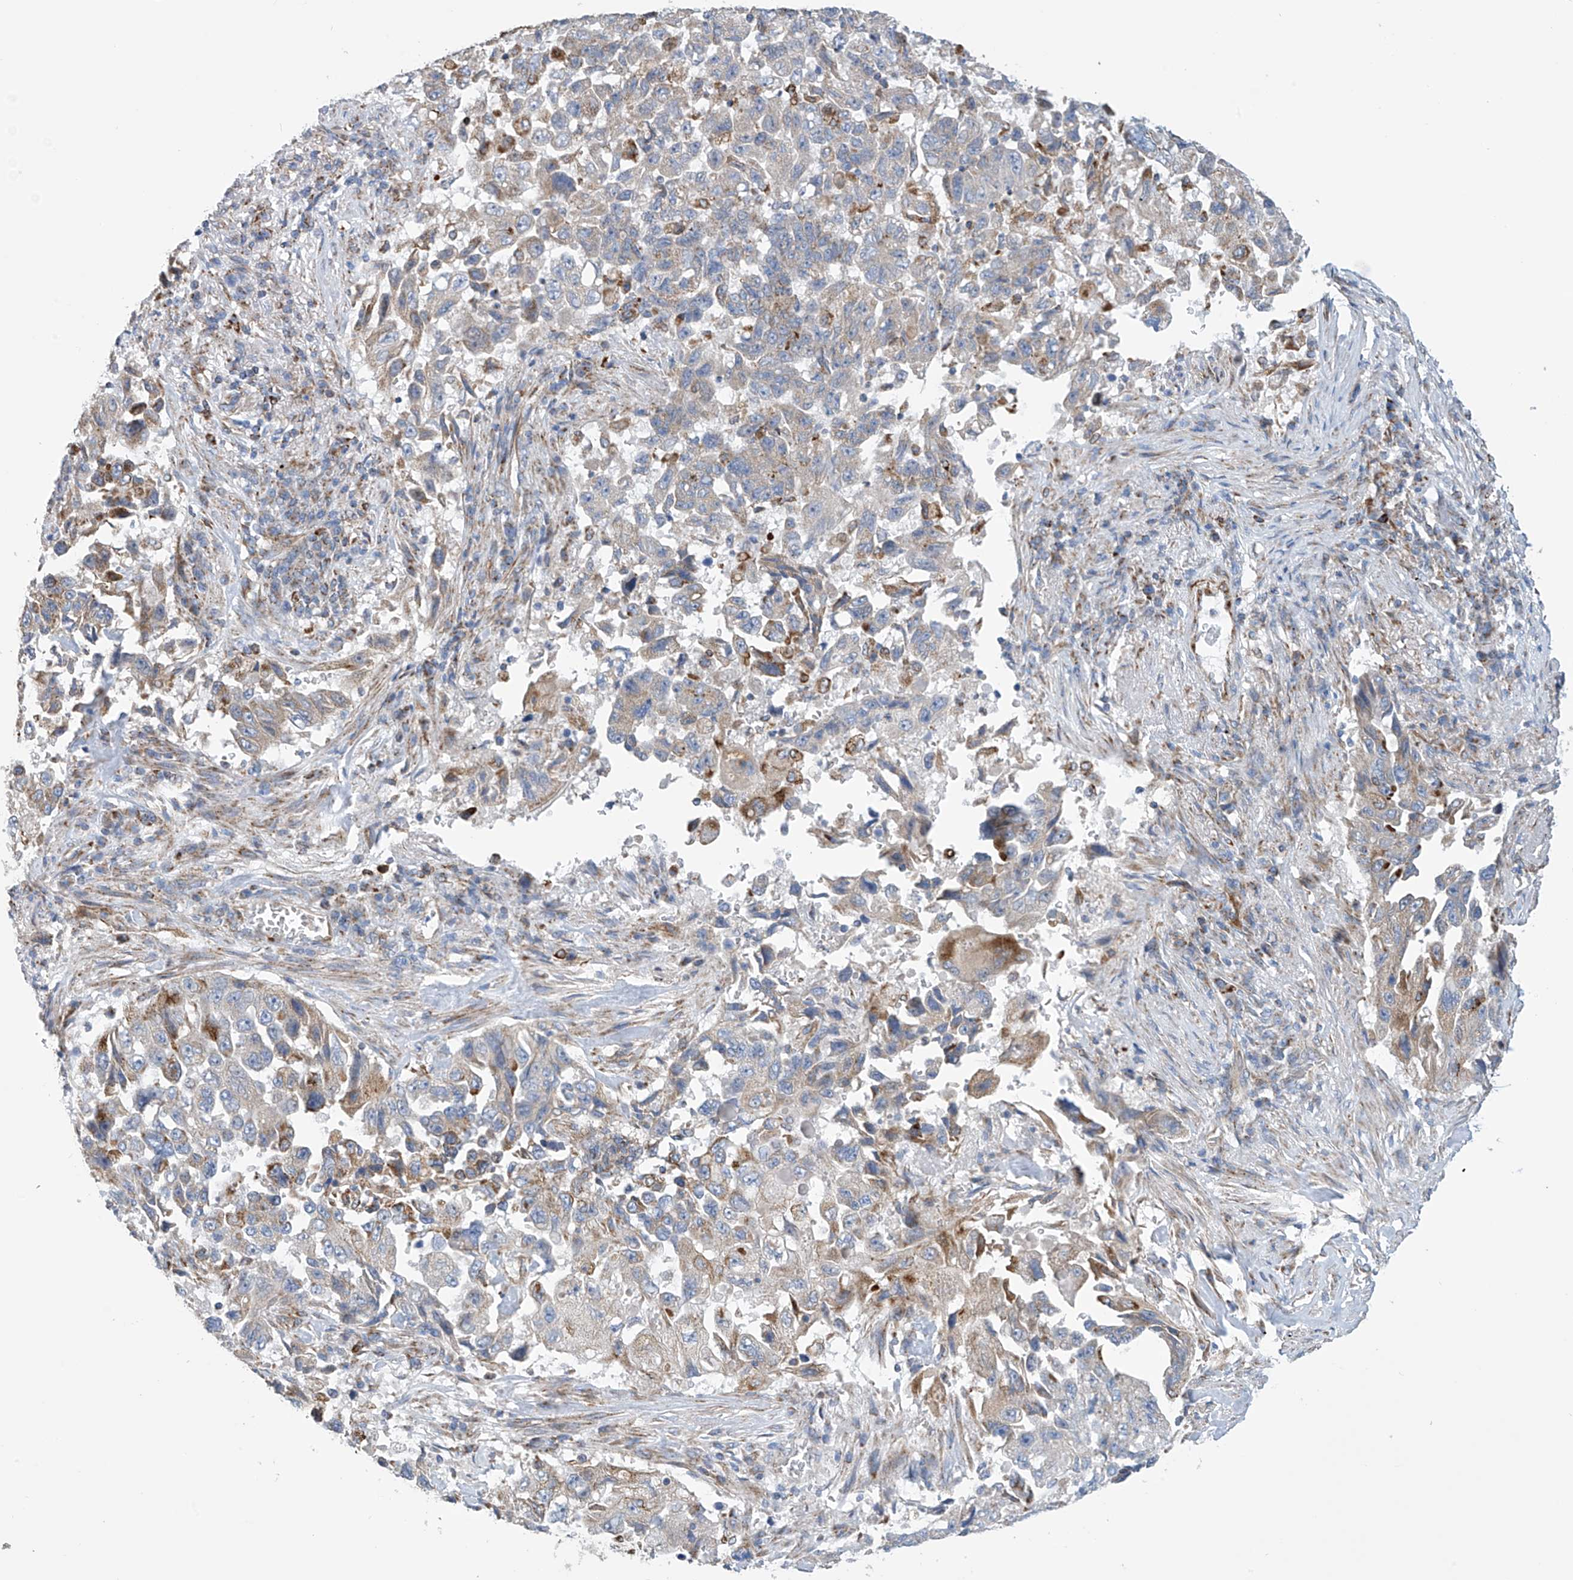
{"staining": {"intensity": "moderate", "quantity": "<25%", "location": "cytoplasmic/membranous"}, "tissue": "lung cancer", "cell_type": "Tumor cells", "image_type": "cancer", "snomed": [{"axis": "morphology", "description": "Adenocarcinoma, NOS"}, {"axis": "topography", "description": "Lung"}], "caption": "Lung cancer was stained to show a protein in brown. There is low levels of moderate cytoplasmic/membranous positivity in about <25% of tumor cells. (Brightfield microscopy of DAB IHC at high magnification).", "gene": "EIF5B", "patient": {"sex": "female", "age": 51}}